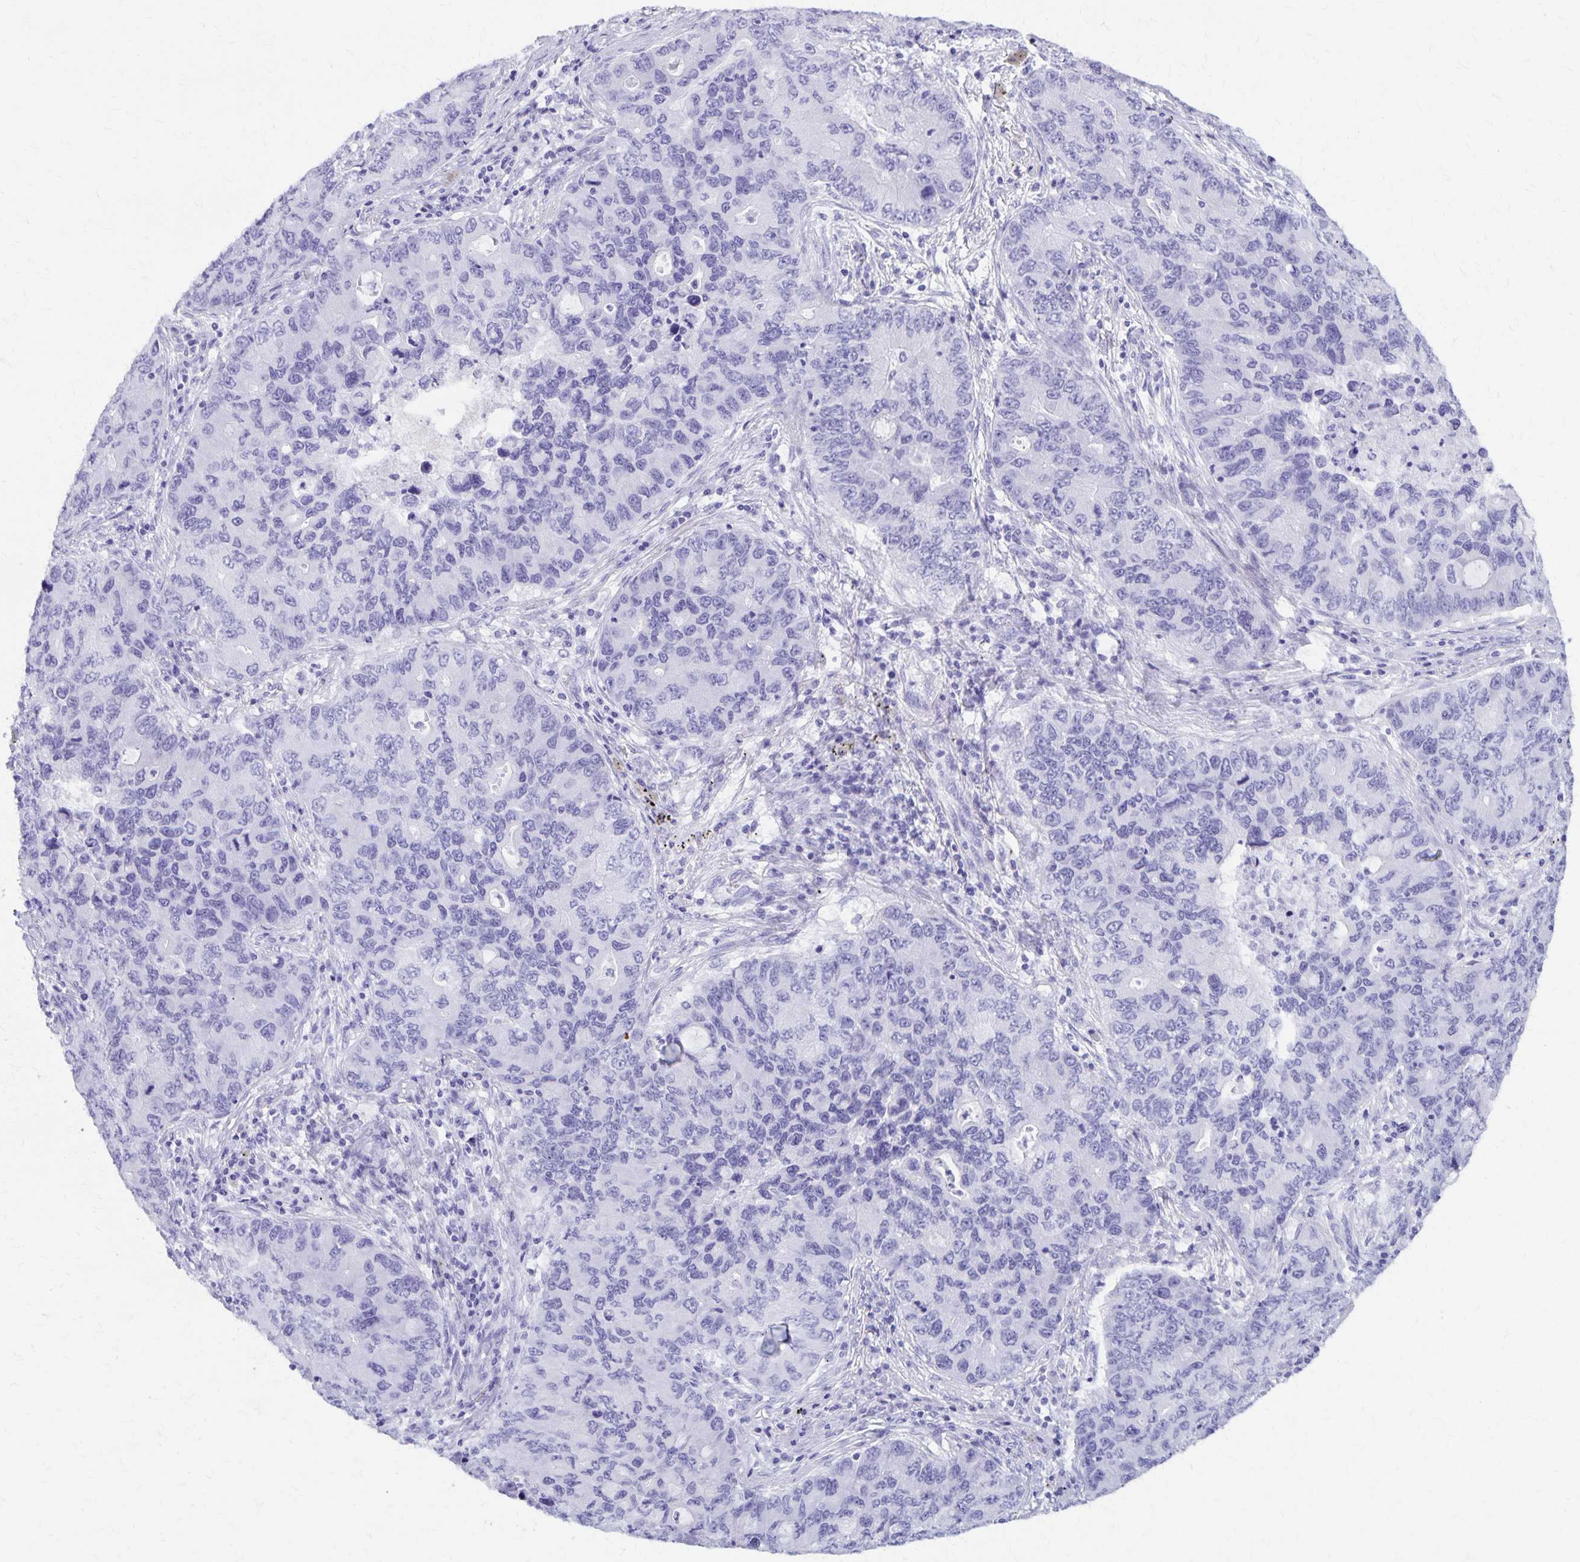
{"staining": {"intensity": "negative", "quantity": "none", "location": "none"}, "tissue": "lung cancer", "cell_type": "Tumor cells", "image_type": "cancer", "snomed": [{"axis": "morphology", "description": "Adenocarcinoma, NOS"}, {"axis": "morphology", "description": "Adenocarcinoma, metastatic, NOS"}, {"axis": "topography", "description": "Lymph node"}, {"axis": "topography", "description": "Lung"}], "caption": "The IHC photomicrograph has no significant expression in tumor cells of lung cancer (adenocarcinoma) tissue.", "gene": "DEFA5", "patient": {"sex": "female", "age": 54}}